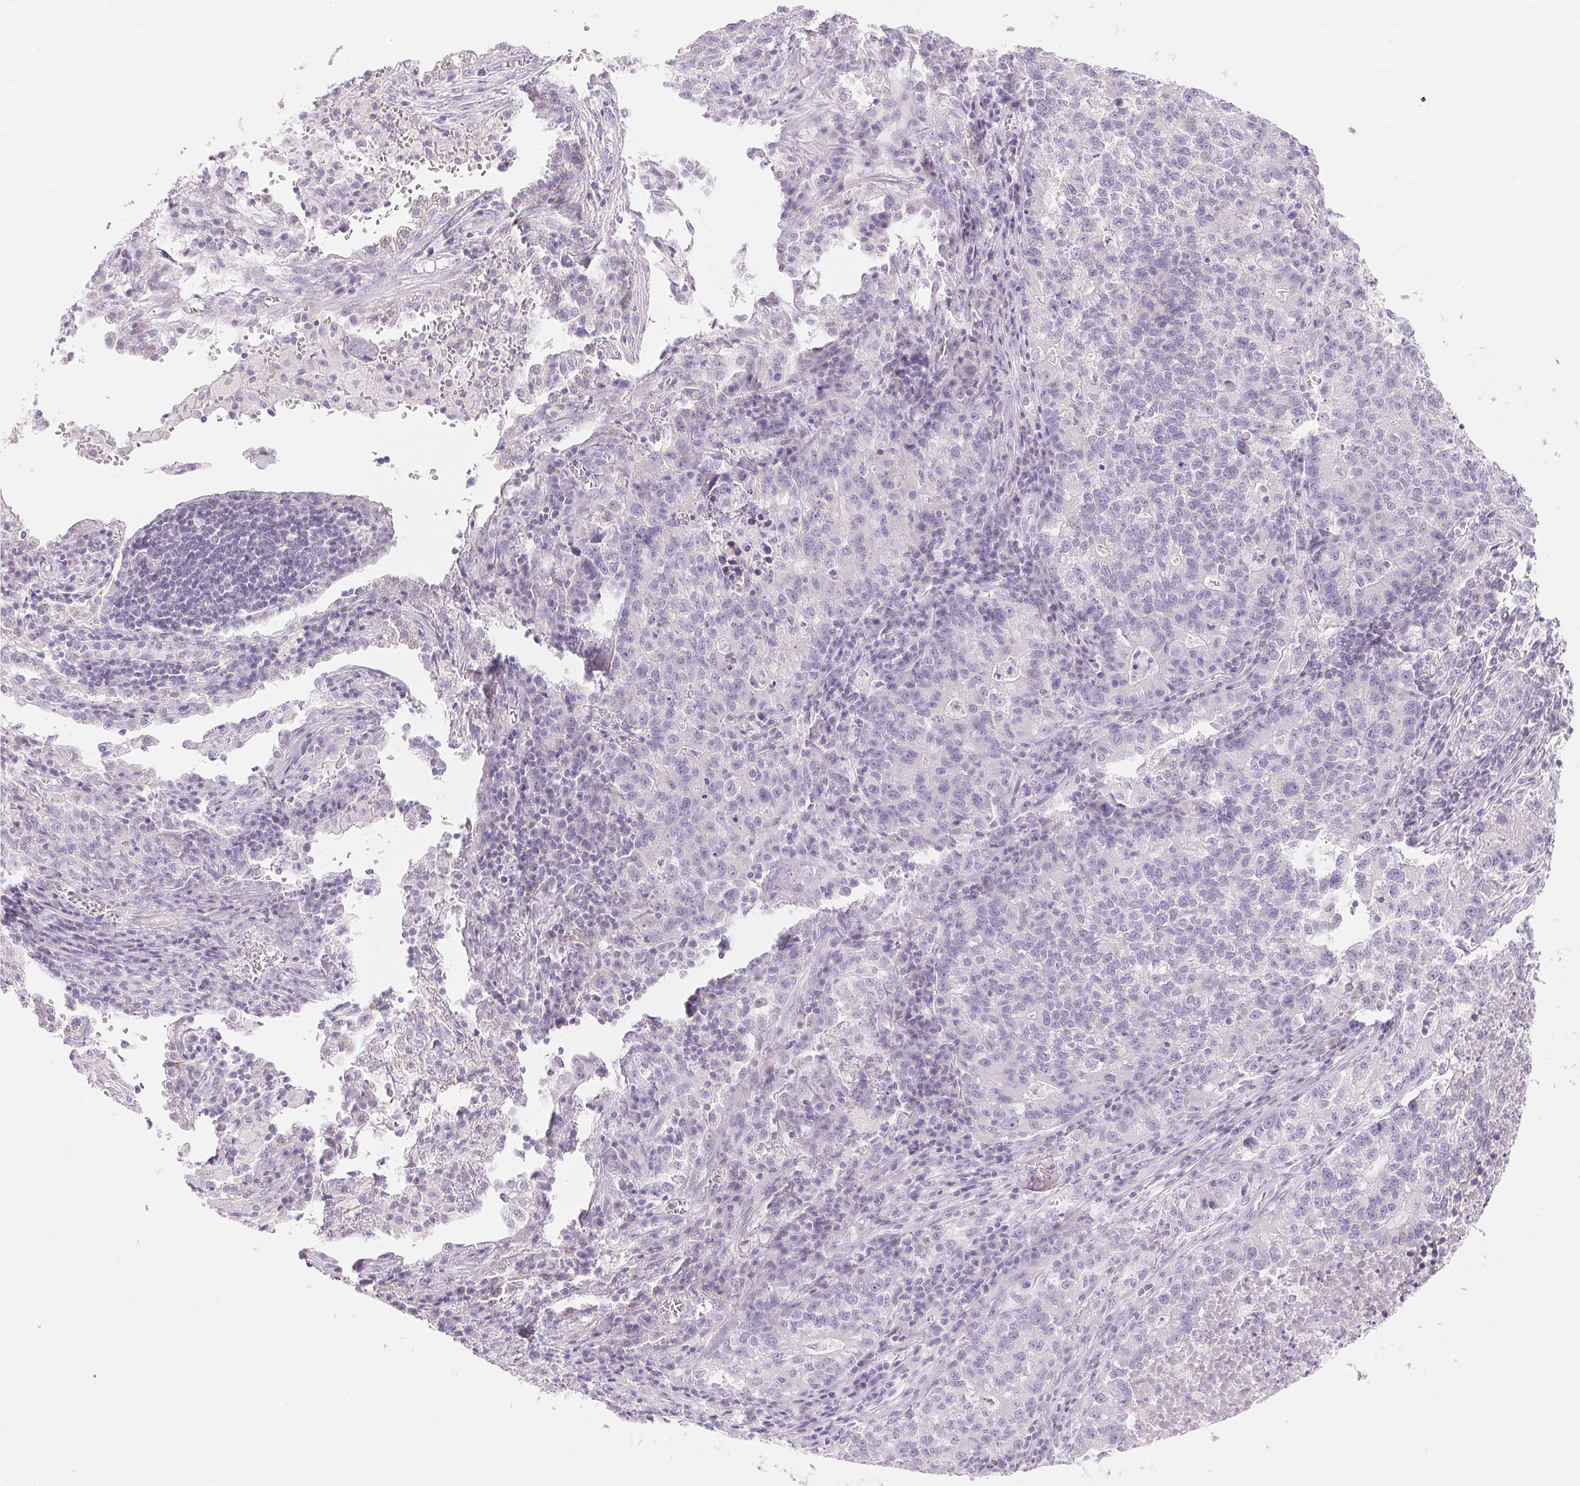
{"staining": {"intensity": "negative", "quantity": "none", "location": "none"}, "tissue": "lung cancer", "cell_type": "Tumor cells", "image_type": "cancer", "snomed": [{"axis": "morphology", "description": "Adenocarcinoma, NOS"}, {"axis": "topography", "description": "Lung"}], "caption": "Tumor cells show no significant positivity in adenocarcinoma (lung).", "gene": "CYP11B1", "patient": {"sex": "male", "age": 57}}